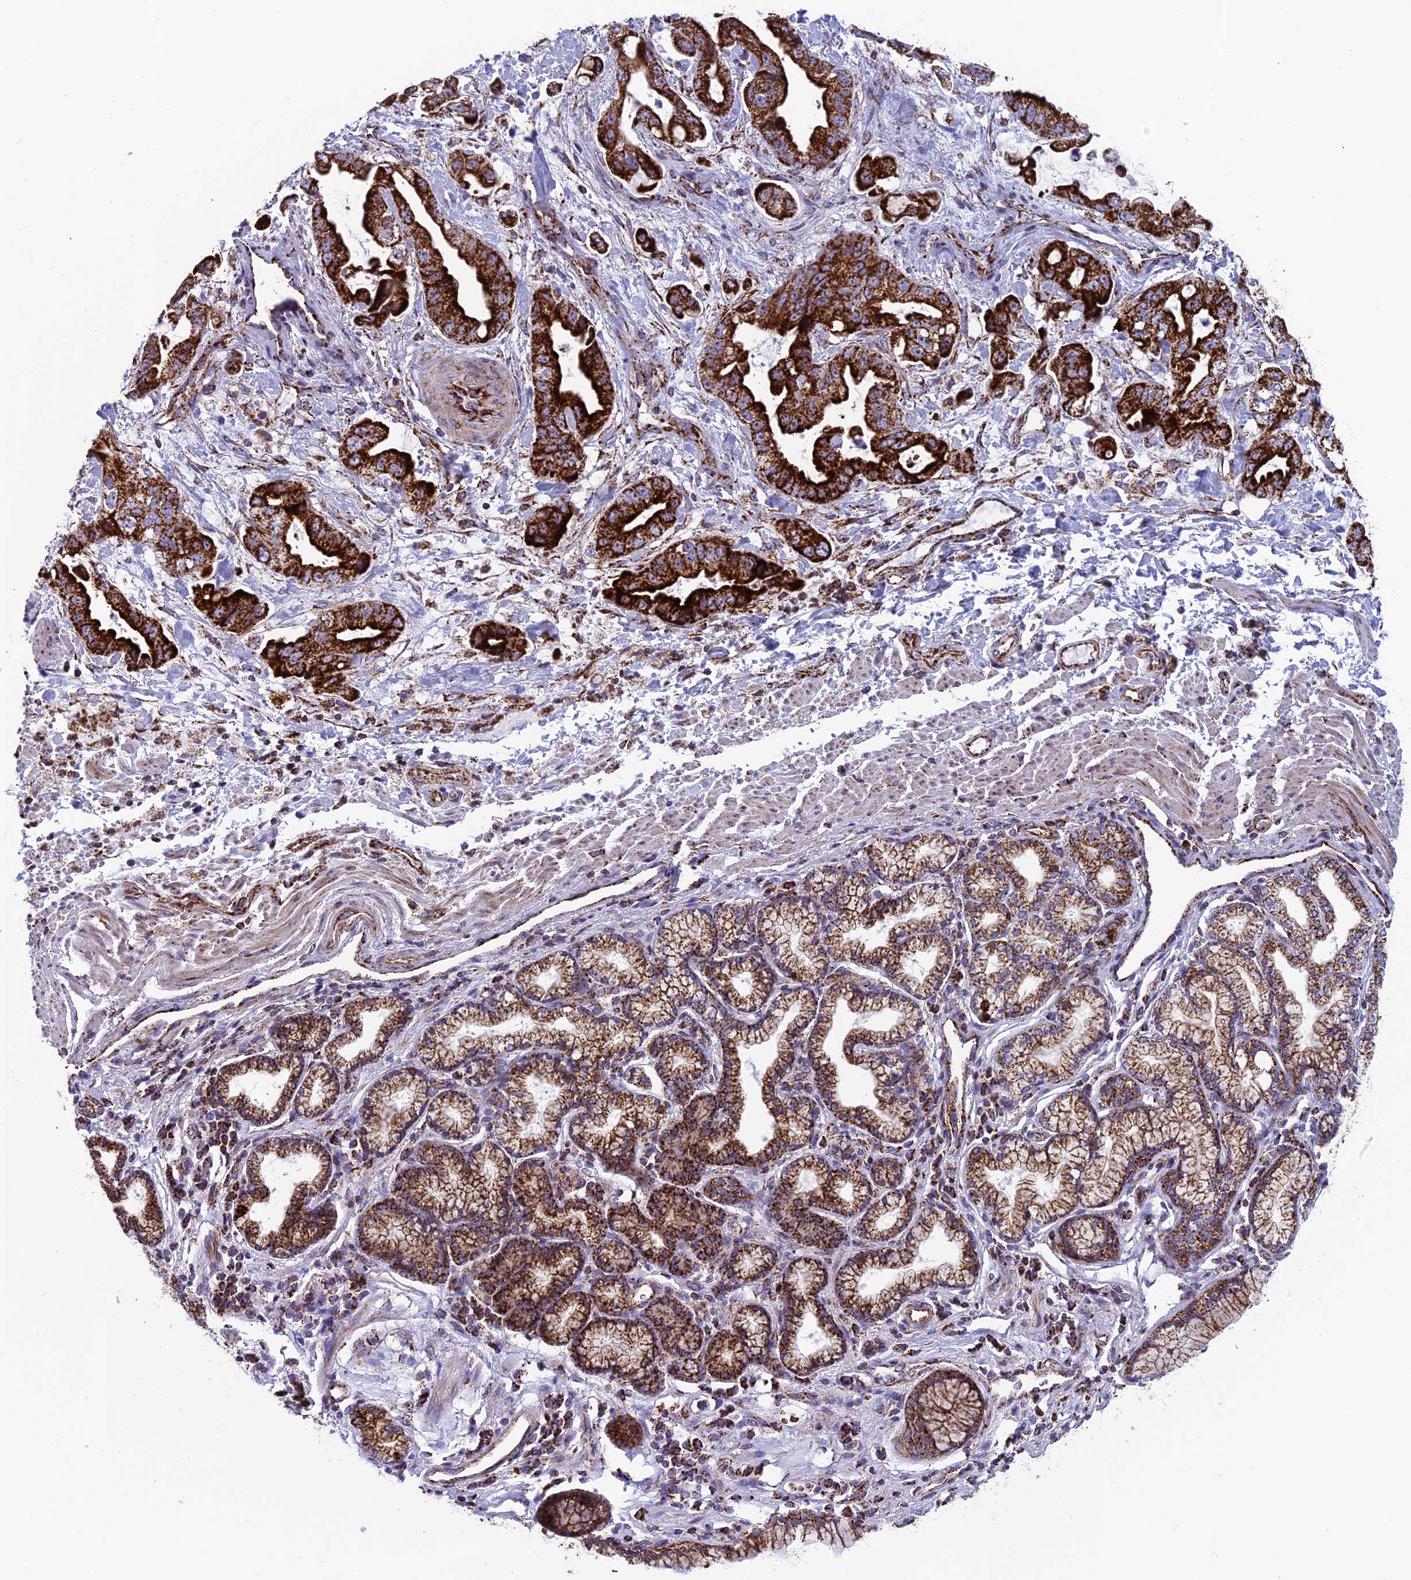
{"staining": {"intensity": "strong", "quantity": ">75%", "location": "cytoplasmic/membranous"}, "tissue": "stomach cancer", "cell_type": "Tumor cells", "image_type": "cancer", "snomed": [{"axis": "morphology", "description": "Adenocarcinoma, NOS"}, {"axis": "topography", "description": "Stomach"}], "caption": "A micrograph of human stomach cancer (adenocarcinoma) stained for a protein reveals strong cytoplasmic/membranous brown staining in tumor cells.", "gene": "MRPS18B", "patient": {"sex": "male", "age": 62}}